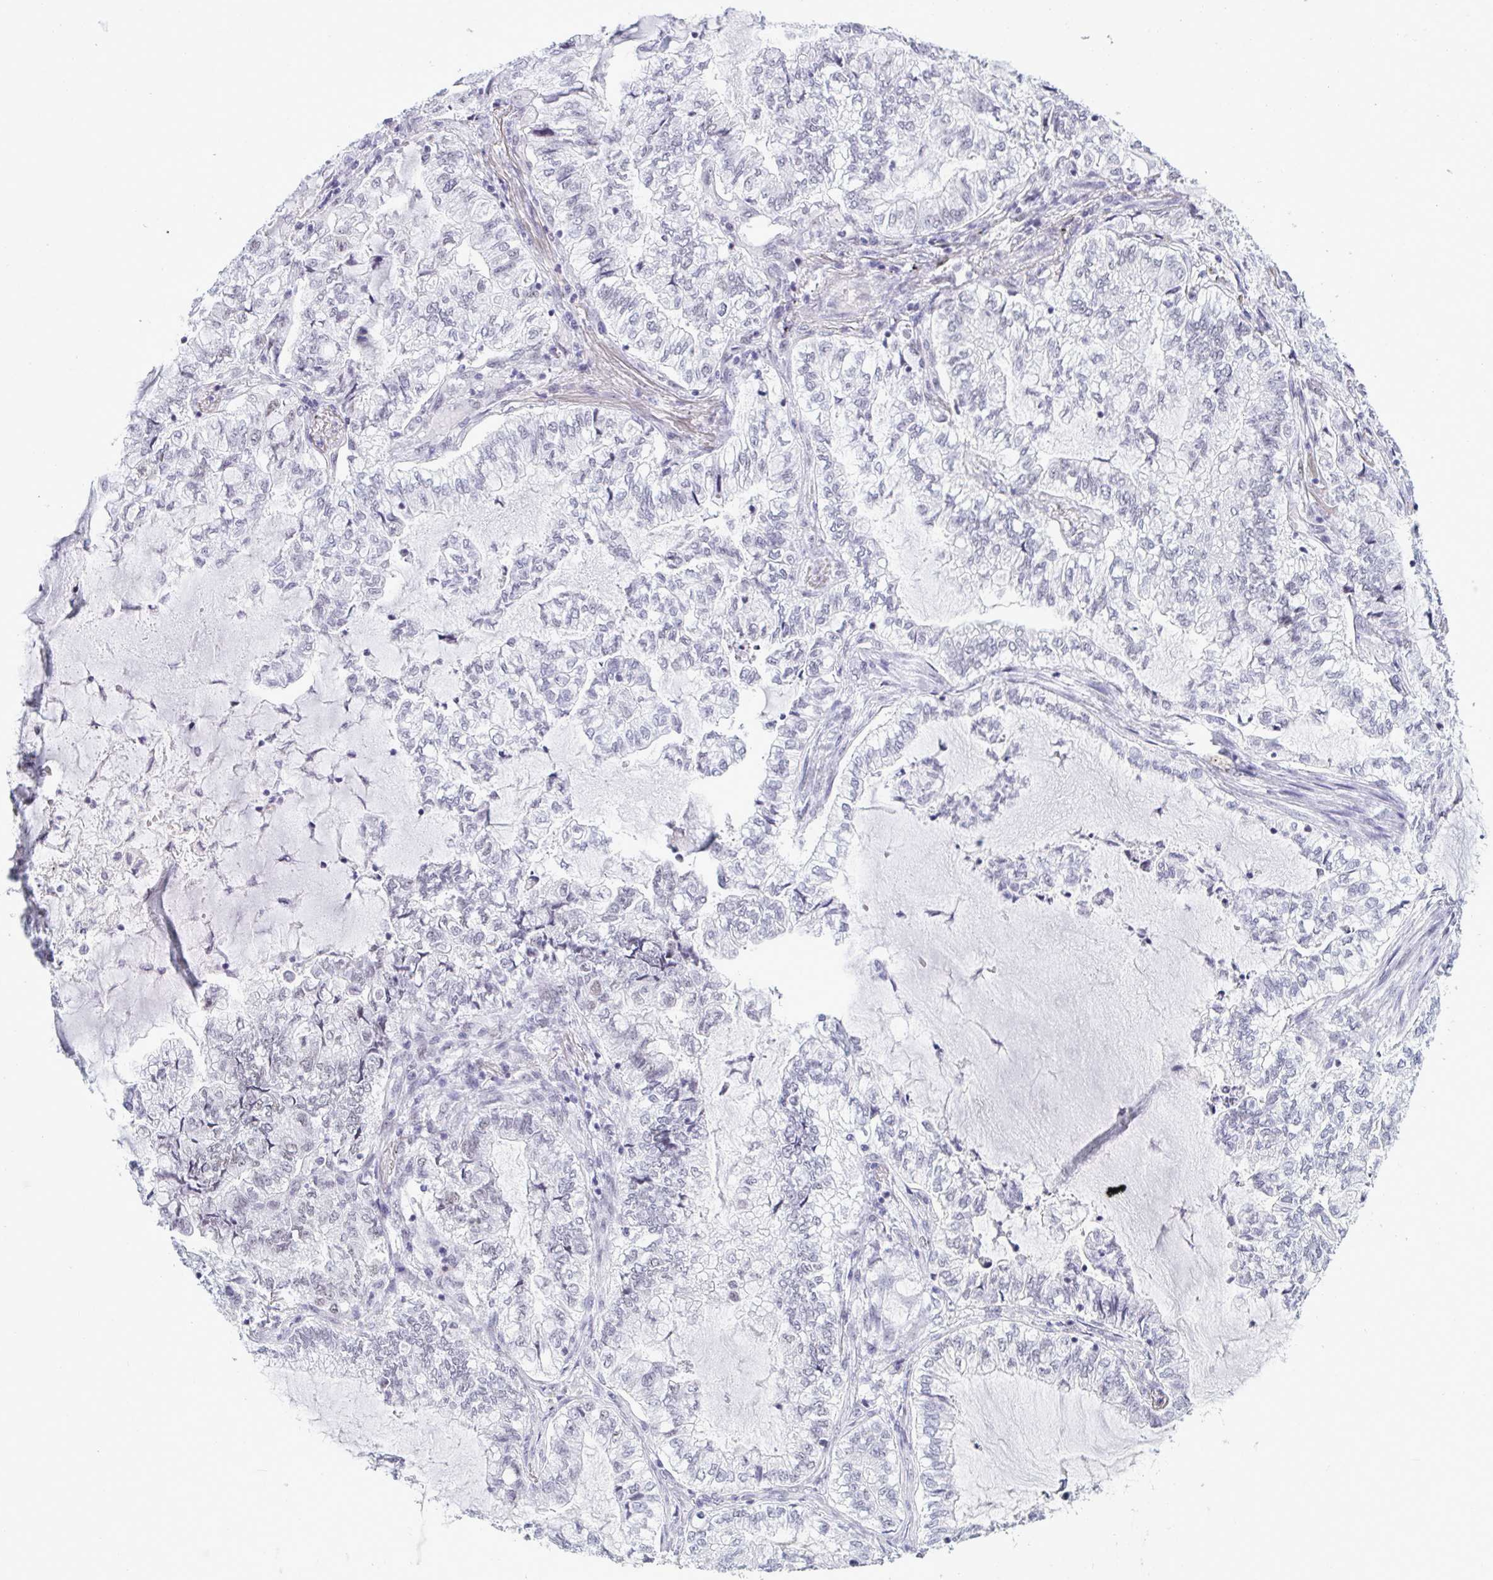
{"staining": {"intensity": "moderate", "quantity": "25%-75%", "location": "nuclear"}, "tissue": "lung cancer", "cell_type": "Tumor cells", "image_type": "cancer", "snomed": [{"axis": "morphology", "description": "Adenocarcinoma, NOS"}, {"axis": "topography", "description": "Lymph node"}, {"axis": "topography", "description": "Lung"}], "caption": "Tumor cells exhibit medium levels of moderate nuclear expression in approximately 25%-75% of cells in lung adenocarcinoma.", "gene": "PPP1R10", "patient": {"sex": "male", "age": 66}}